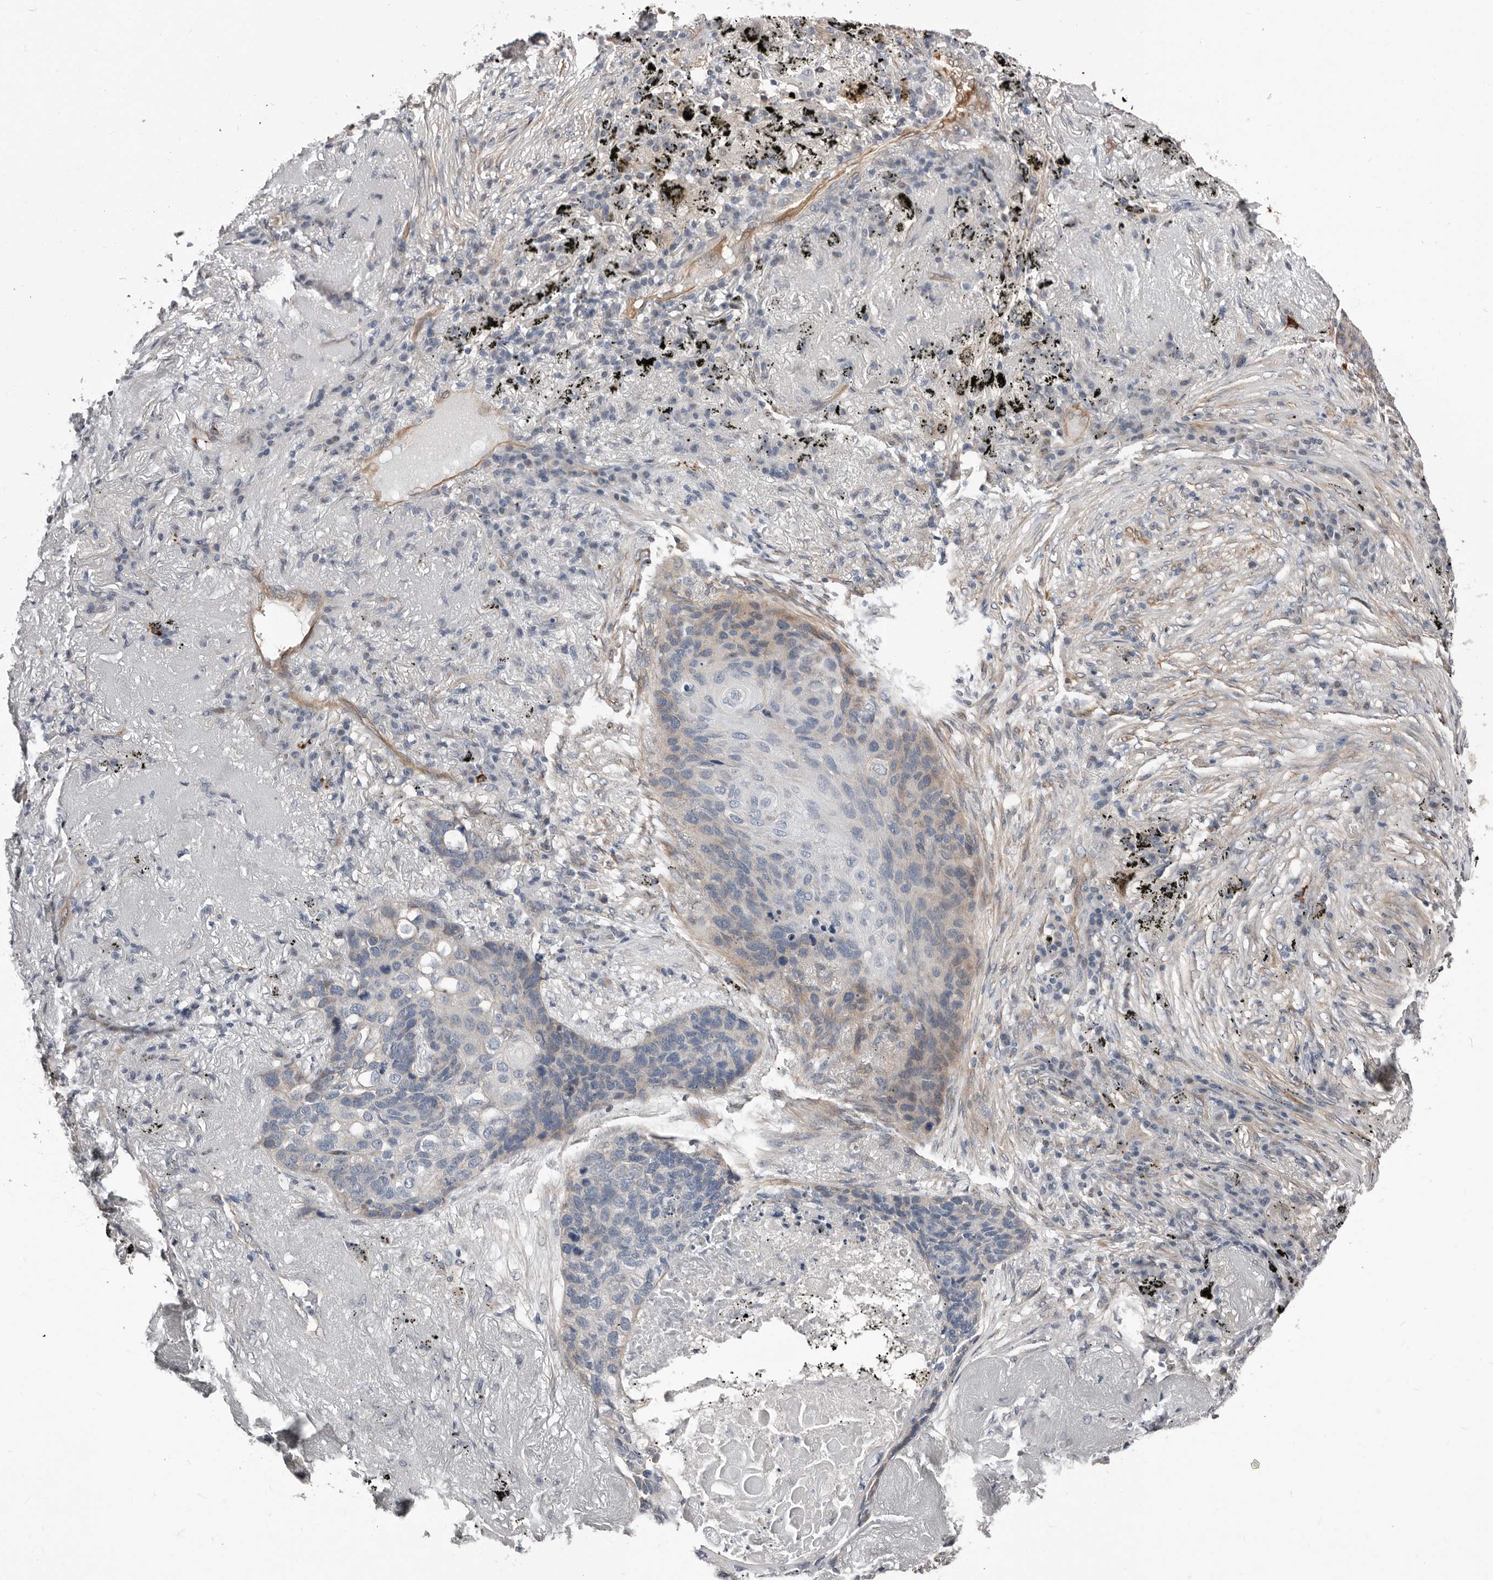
{"staining": {"intensity": "negative", "quantity": "none", "location": "none"}, "tissue": "lung cancer", "cell_type": "Tumor cells", "image_type": "cancer", "snomed": [{"axis": "morphology", "description": "Squamous cell carcinoma, NOS"}, {"axis": "topography", "description": "Lung"}], "caption": "Human lung cancer (squamous cell carcinoma) stained for a protein using immunohistochemistry reveals no positivity in tumor cells.", "gene": "ASRGL1", "patient": {"sex": "female", "age": 63}}